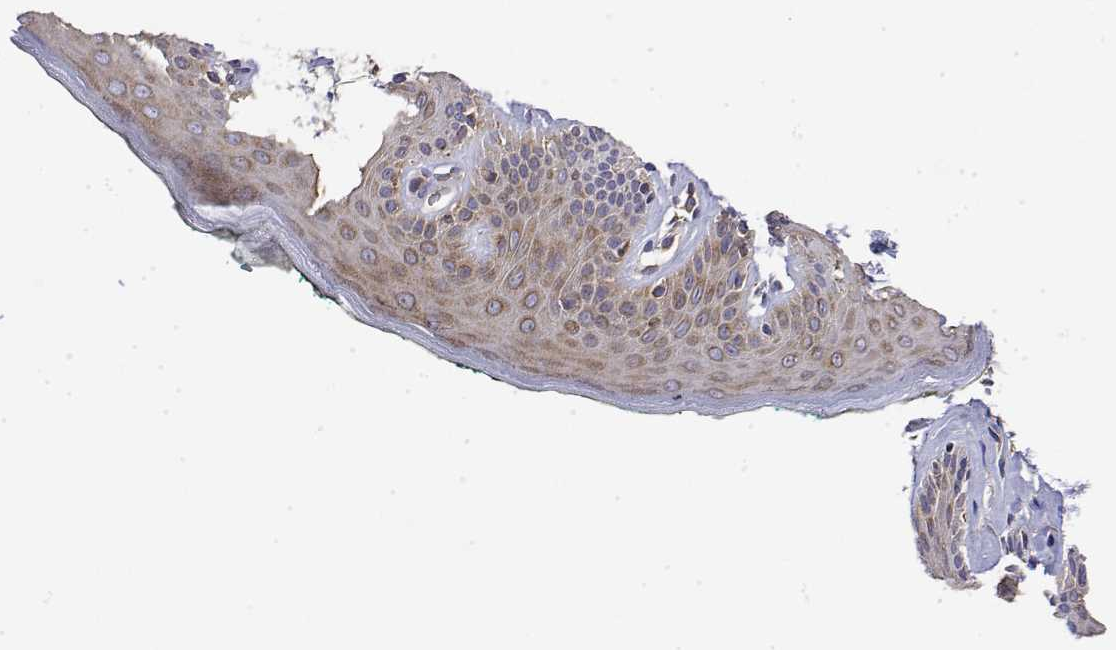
{"staining": {"intensity": "weak", "quantity": "25%-75%", "location": "cytoplasmic/membranous"}, "tissue": "skin", "cell_type": "Epidermal cells", "image_type": "normal", "snomed": [{"axis": "morphology", "description": "Normal tissue, NOS"}, {"axis": "topography", "description": "Vulva"}, {"axis": "topography", "description": "Peripheral nerve tissue"}], "caption": "Approximately 25%-75% of epidermal cells in unremarkable skin reveal weak cytoplasmic/membranous protein staining as visualized by brown immunohistochemical staining.", "gene": "EEF1G", "patient": {"sex": "female", "age": 66}}